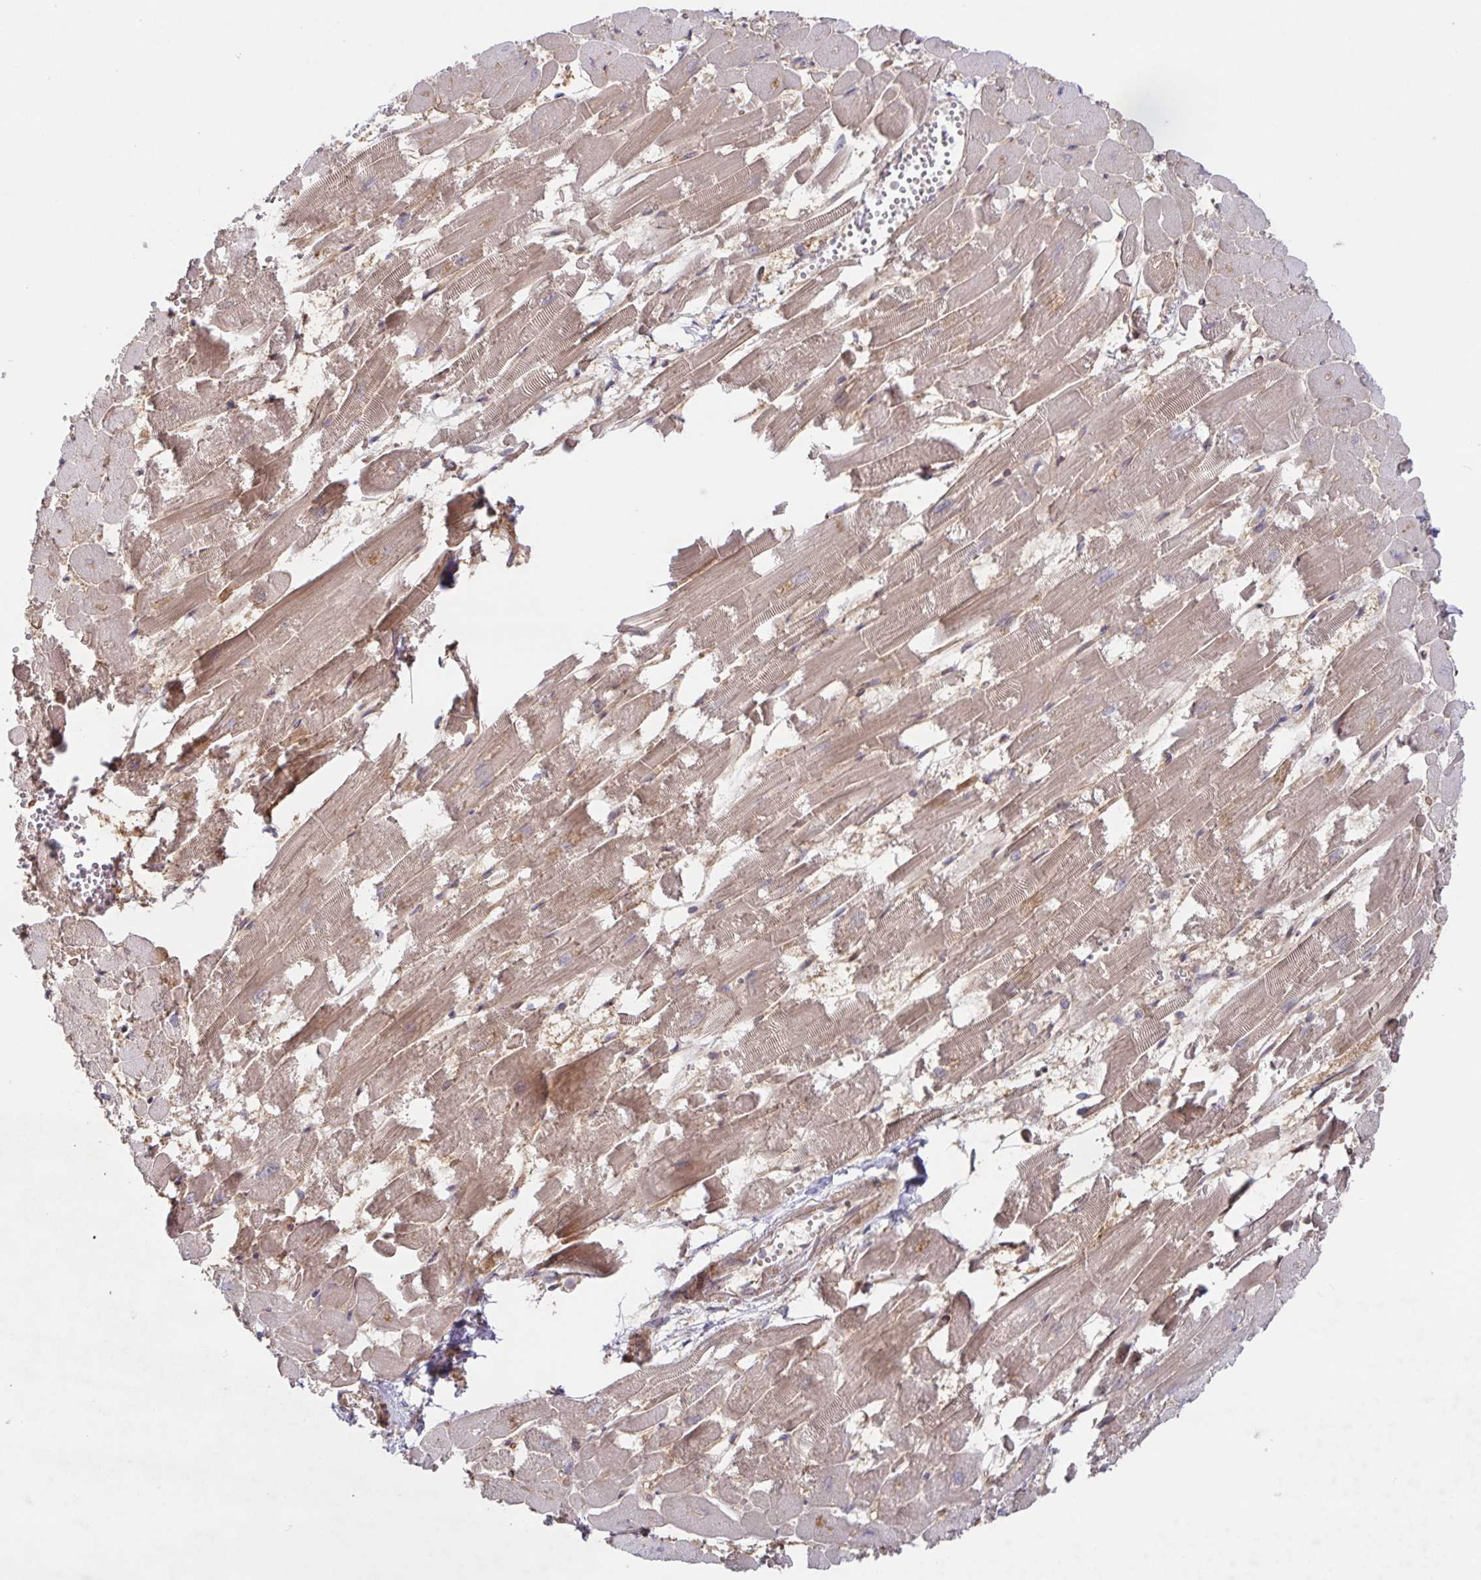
{"staining": {"intensity": "moderate", "quantity": ">75%", "location": "cytoplasmic/membranous"}, "tissue": "heart muscle", "cell_type": "Cardiomyocytes", "image_type": "normal", "snomed": [{"axis": "morphology", "description": "Normal tissue, NOS"}, {"axis": "topography", "description": "Heart"}], "caption": "This micrograph shows normal heart muscle stained with IHC to label a protein in brown. The cytoplasmic/membranous of cardiomyocytes show moderate positivity for the protein. Nuclei are counter-stained blue.", "gene": "AACS", "patient": {"sex": "female", "age": 52}}